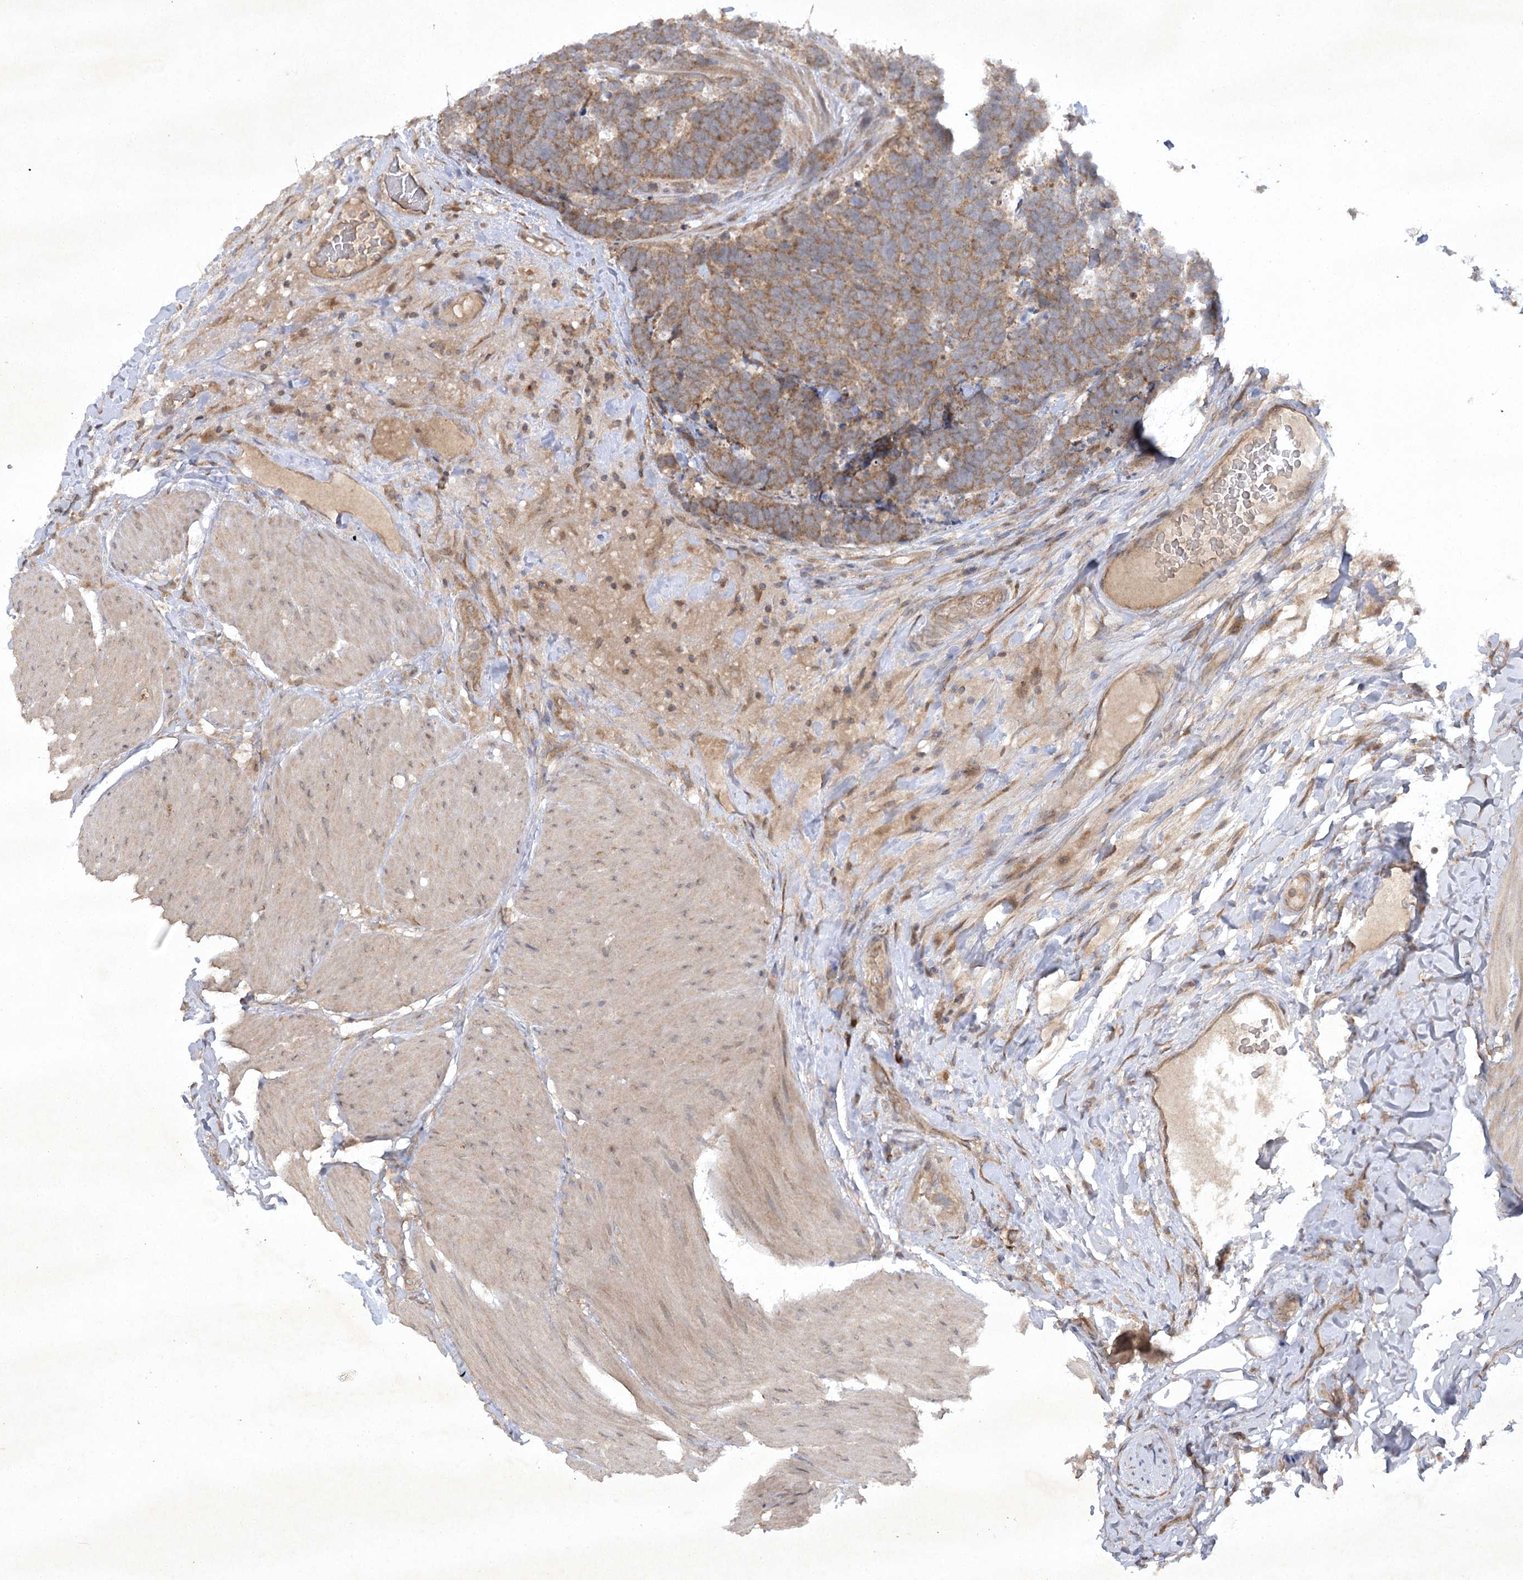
{"staining": {"intensity": "moderate", "quantity": ">75%", "location": "cytoplasmic/membranous"}, "tissue": "carcinoid", "cell_type": "Tumor cells", "image_type": "cancer", "snomed": [{"axis": "morphology", "description": "Carcinoma, NOS"}, {"axis": "morphology", "description": "Carcinoid, malignant, NOS"}, {"axis": "topography", "description": "Urinary bladder"}], "caption": "Protein staining demonstrates moderate cytoplasmic/membranous expression in approximately >75% of tumor cells in carcinoma.", "gene": "TRAF3IP1", "patient": {"sex": "male", "age": 57}}